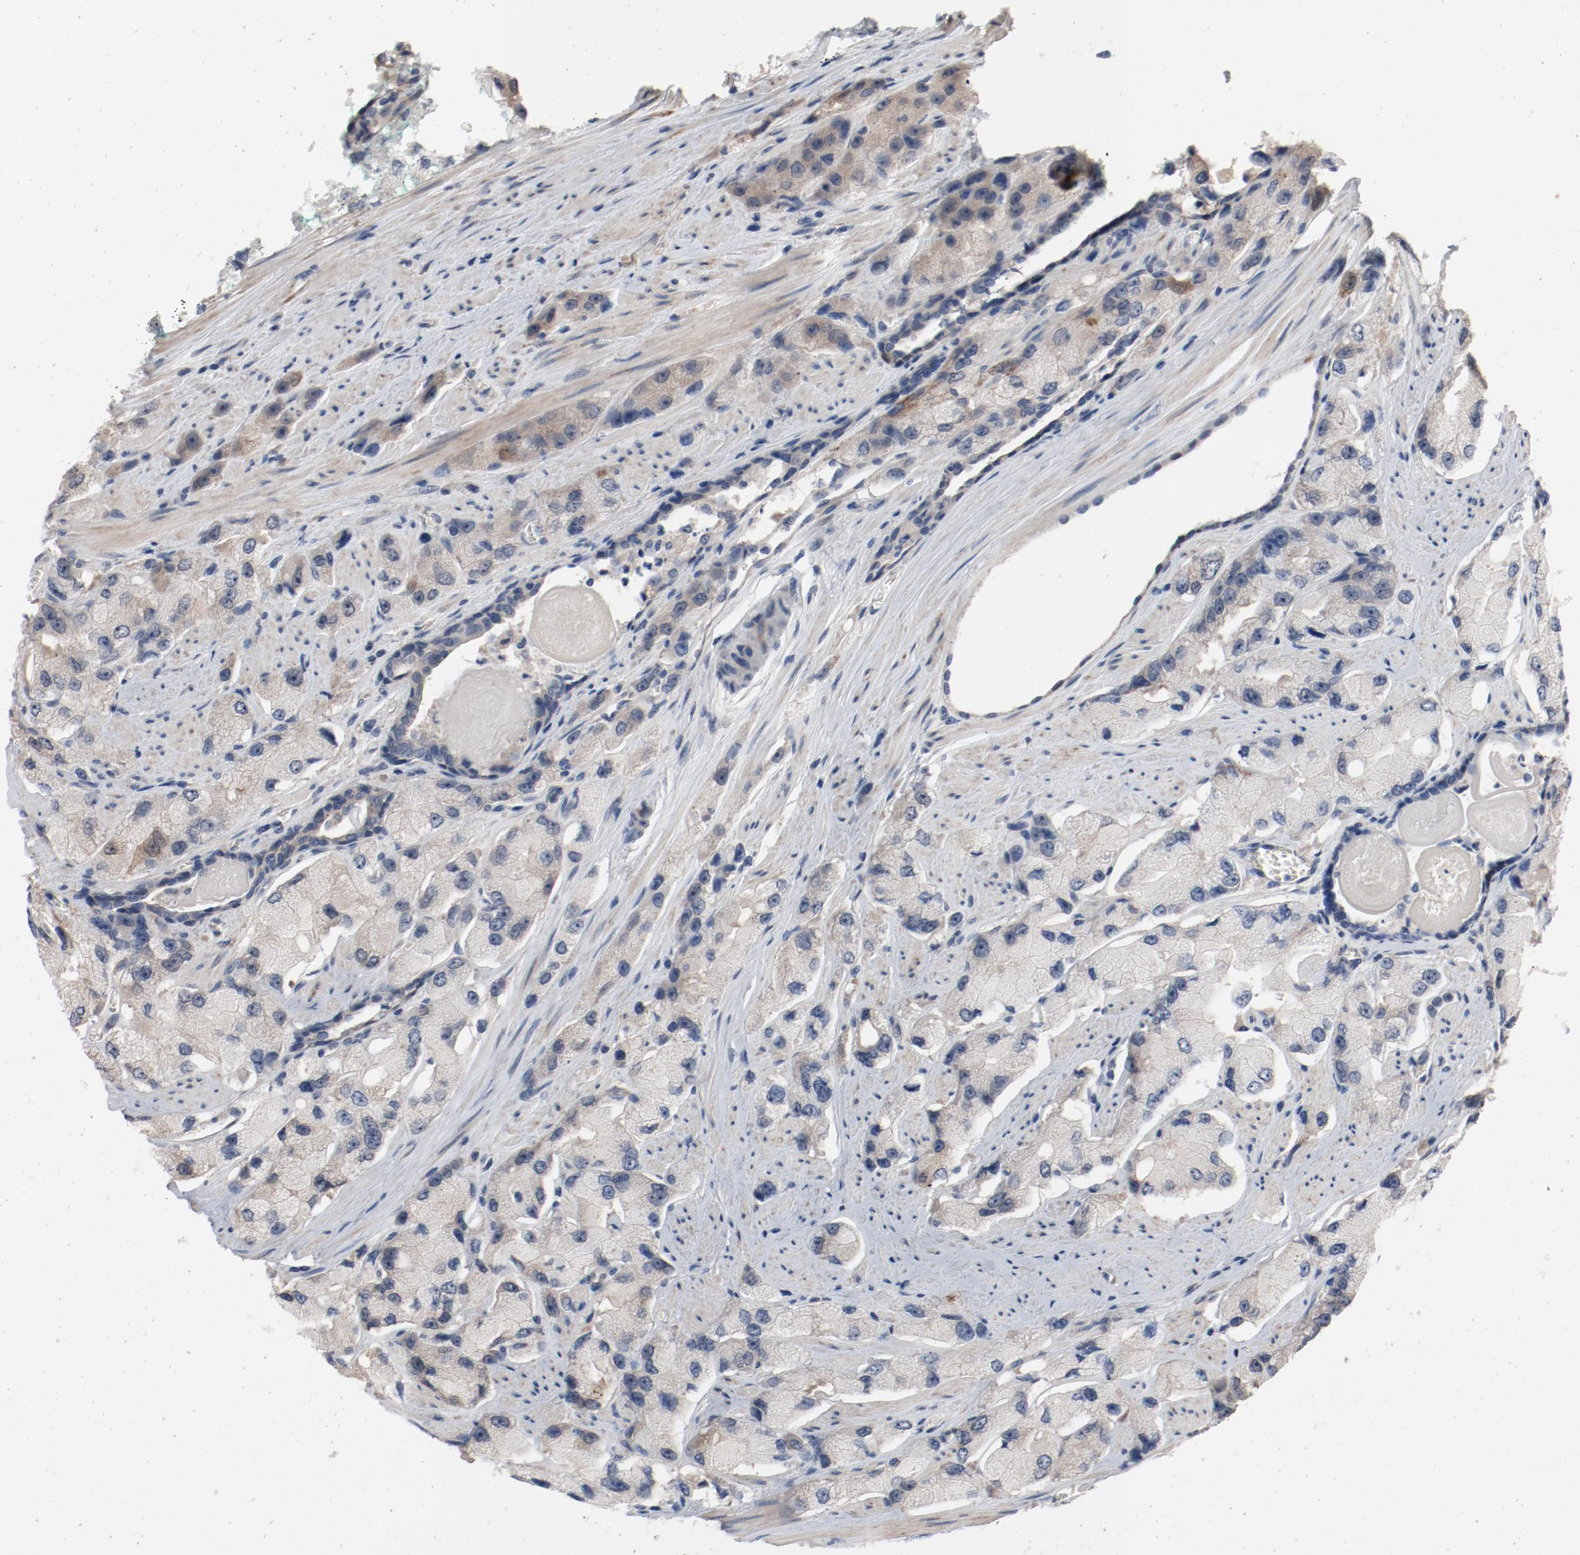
{"staining": {"intensity": "weak", "quantity": ">75%", "location": "cytoplasmic/membranous"}, "tissue": "prostate cancer", "cell_type": "Tumor cells", "image_type": "cancer", "snomed": [{"axis": "morphology", "description": "Adenocarcinoma, High grade"}, {"axis": "topography", "description": "Prostate"}], "caption": "IHC histopathology image of prostate cancer (adenocarcinoma (high-grade)) stained for a protein (brown), which displays low levels of weak cytoplasmic/membranous positivity in about >75% of tumor cells.", "gene": "DNAL4", "patient": {"sex": "male", "age": 58}}